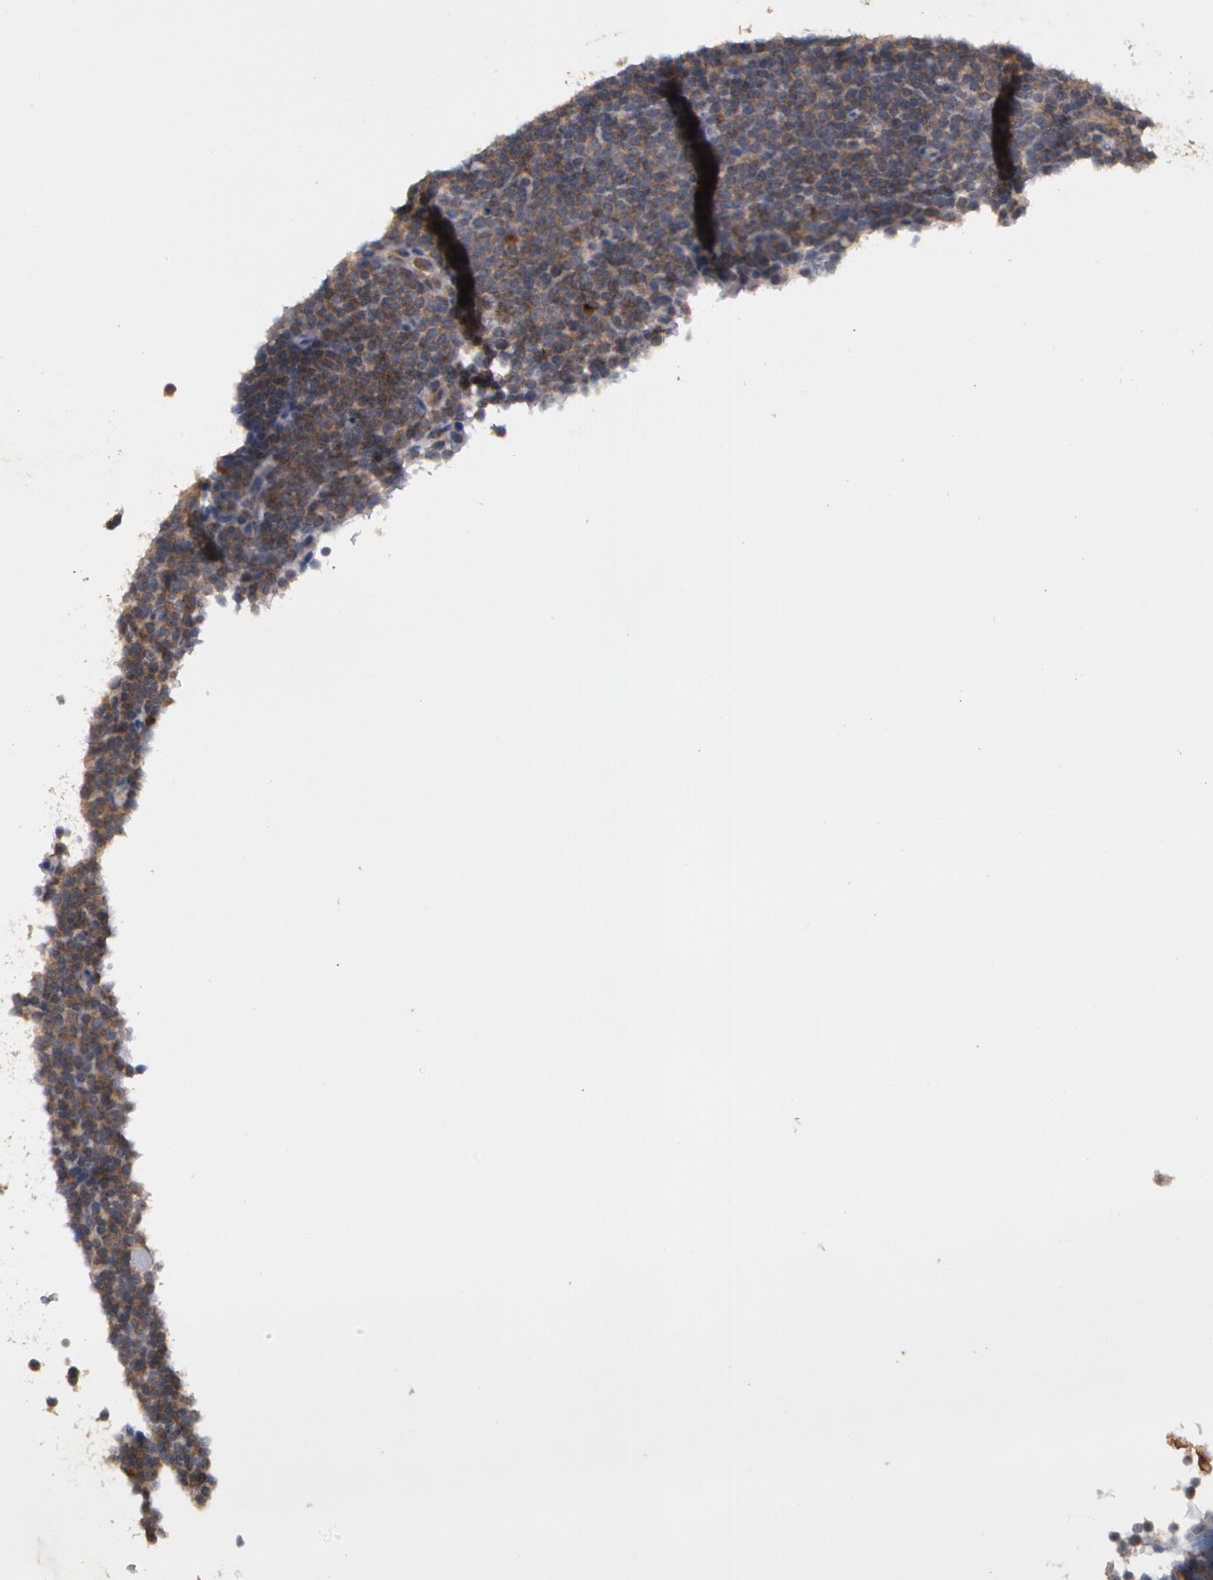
{"staining": {"intensity": "negative", "quantity": "none", "location": "none"}, "tissue": "lymphoma", "cell_type": "Tumor cells", "image_type": "cancer", "snomed": [{"axis": "morphology", "description": "Malignant lymphoma, non-Hodgkin's type, Low grade"}, {"axis": "topography", "description": "Lymph node"}], "caption": "IHC image of neoplastic tissue: lymphoma stained with DAB (3,3'-diaminobenzidine) reveals no significant protein positivity in tumor cells.", "gene": "STX5", "patient": {"sex": "female", "age": 69}}